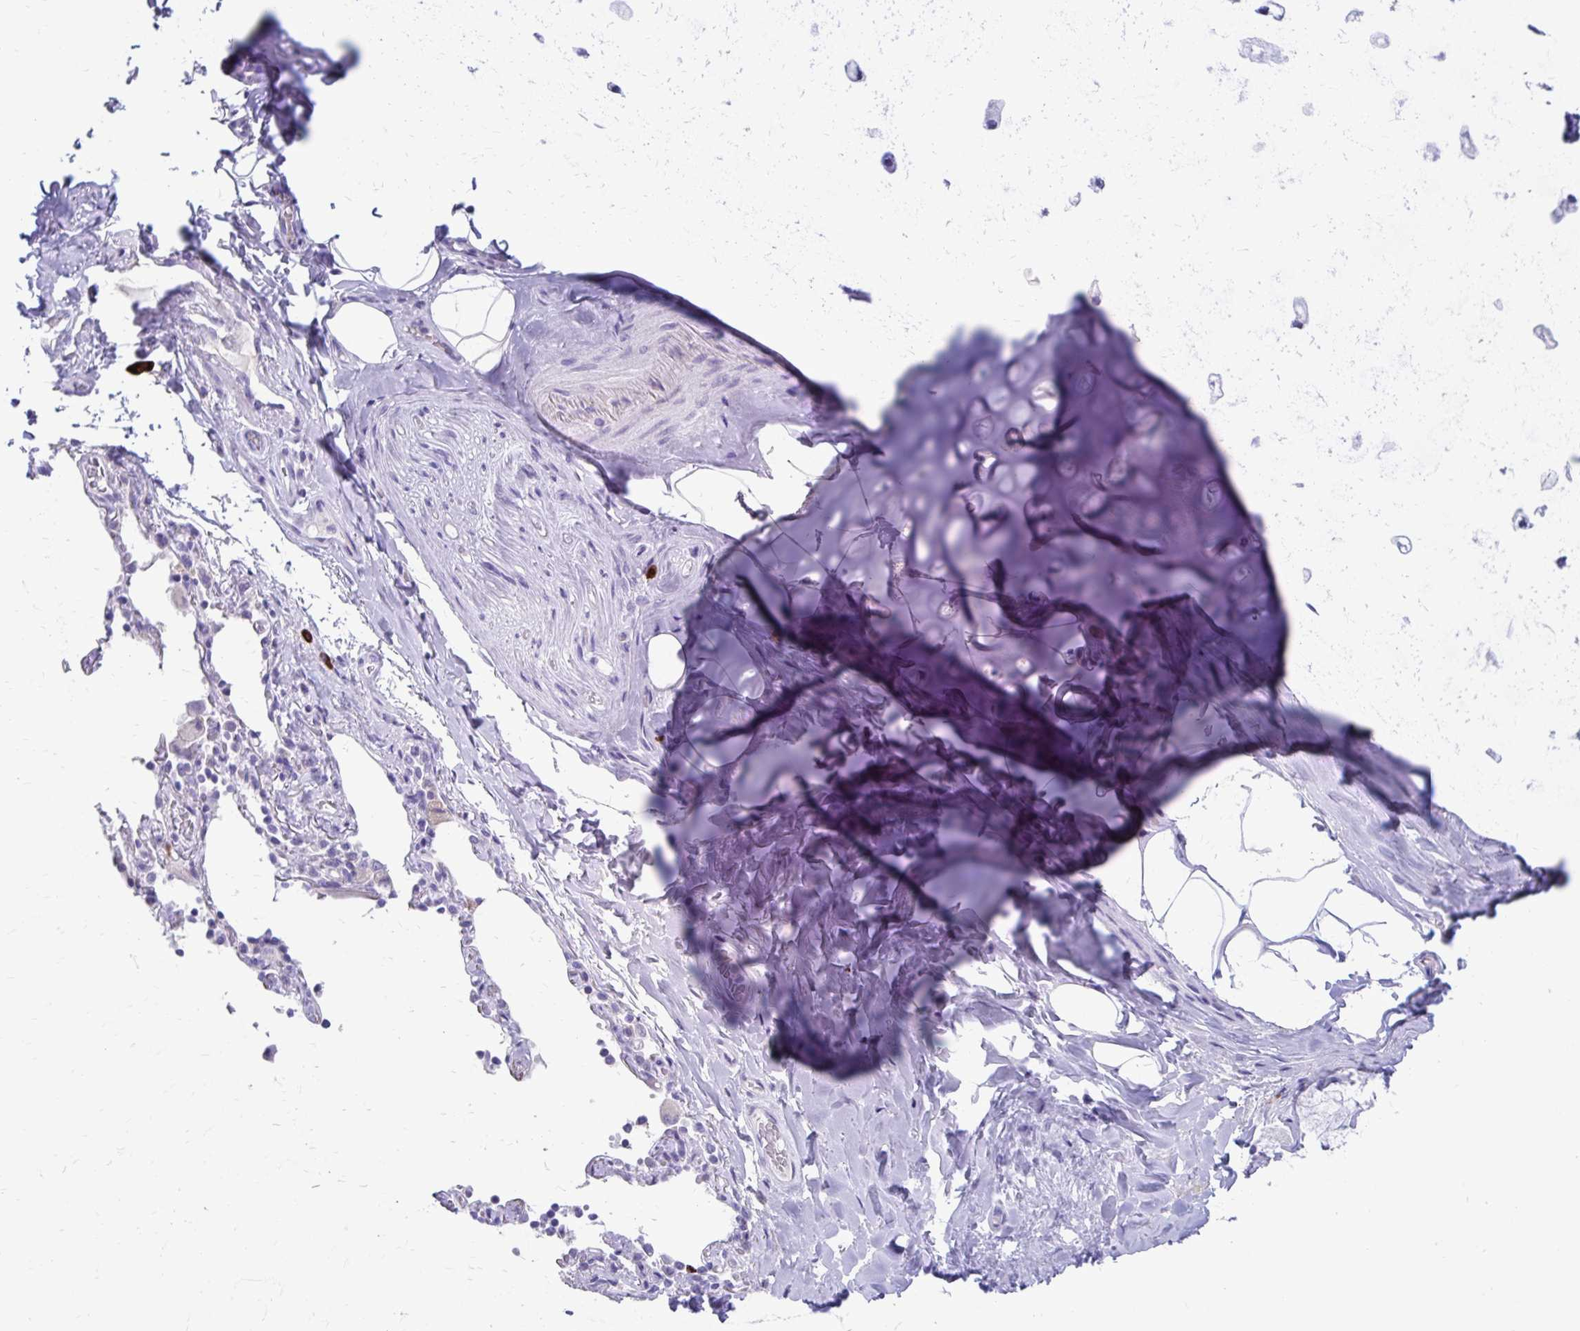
{"staining": {"intensity": "negative", "quantity": "none", "location": "none"}, "tissue": "adipose tissue", "cell_type": "Adipocytes", "image_type": "normal", "snomed": [{"axis": "morphology", "description": "Normal tissue, NOS"}, {"axis": "topography", "description": "Cartilage tissue"}, {"axis": "topography", "description": "Bronchus"}], "caption": "An immunohistochemistry (IHC) photomicrograph of unremarkable adipose tissue is shown. There is no staining in adipocytes of adipose tissue.", "gene": "SATL1", "patient": {"sex": "male", "age": 64}}